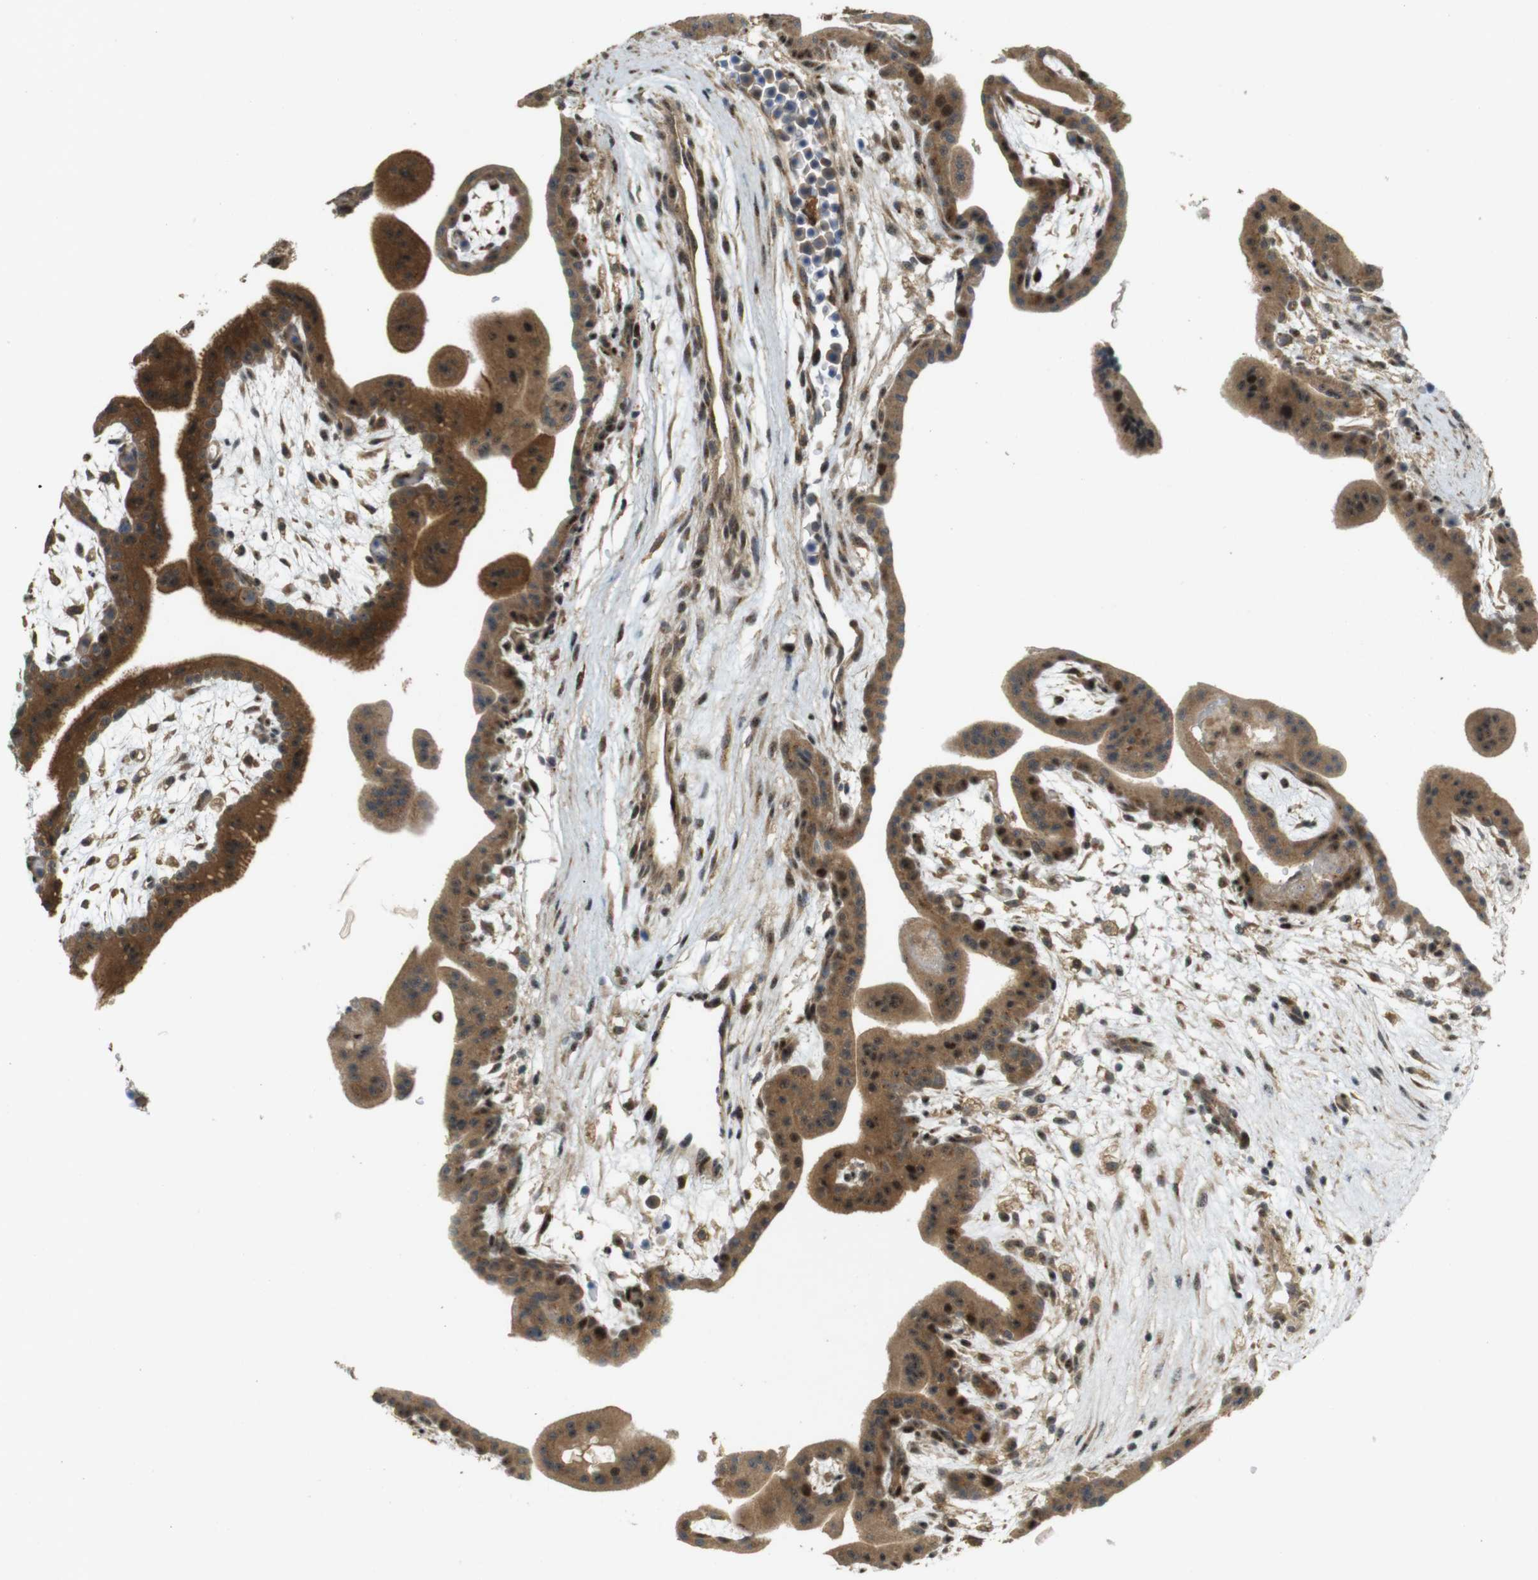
{"staining": {"intensity": "strong", "quantity": ">75%", "location": "cytoplasmic/membranous"}, "tissue": "placenta", "cell_type": "Trophoblastic cells", "image_type": "normal", "snomed": [{"axis": "morphology", "description": "Normal tissue, NOS"}, {"axis": "topography", "description": "Placenta"}], "caption": "Placenta stained for a protein (brown) demonstrates strong cytoplasmic/membranous positive positivity in approximately >75% of trophoblastic cells.", "gene": "TMX3", "patient": {"sex": "female", "age": 35}}